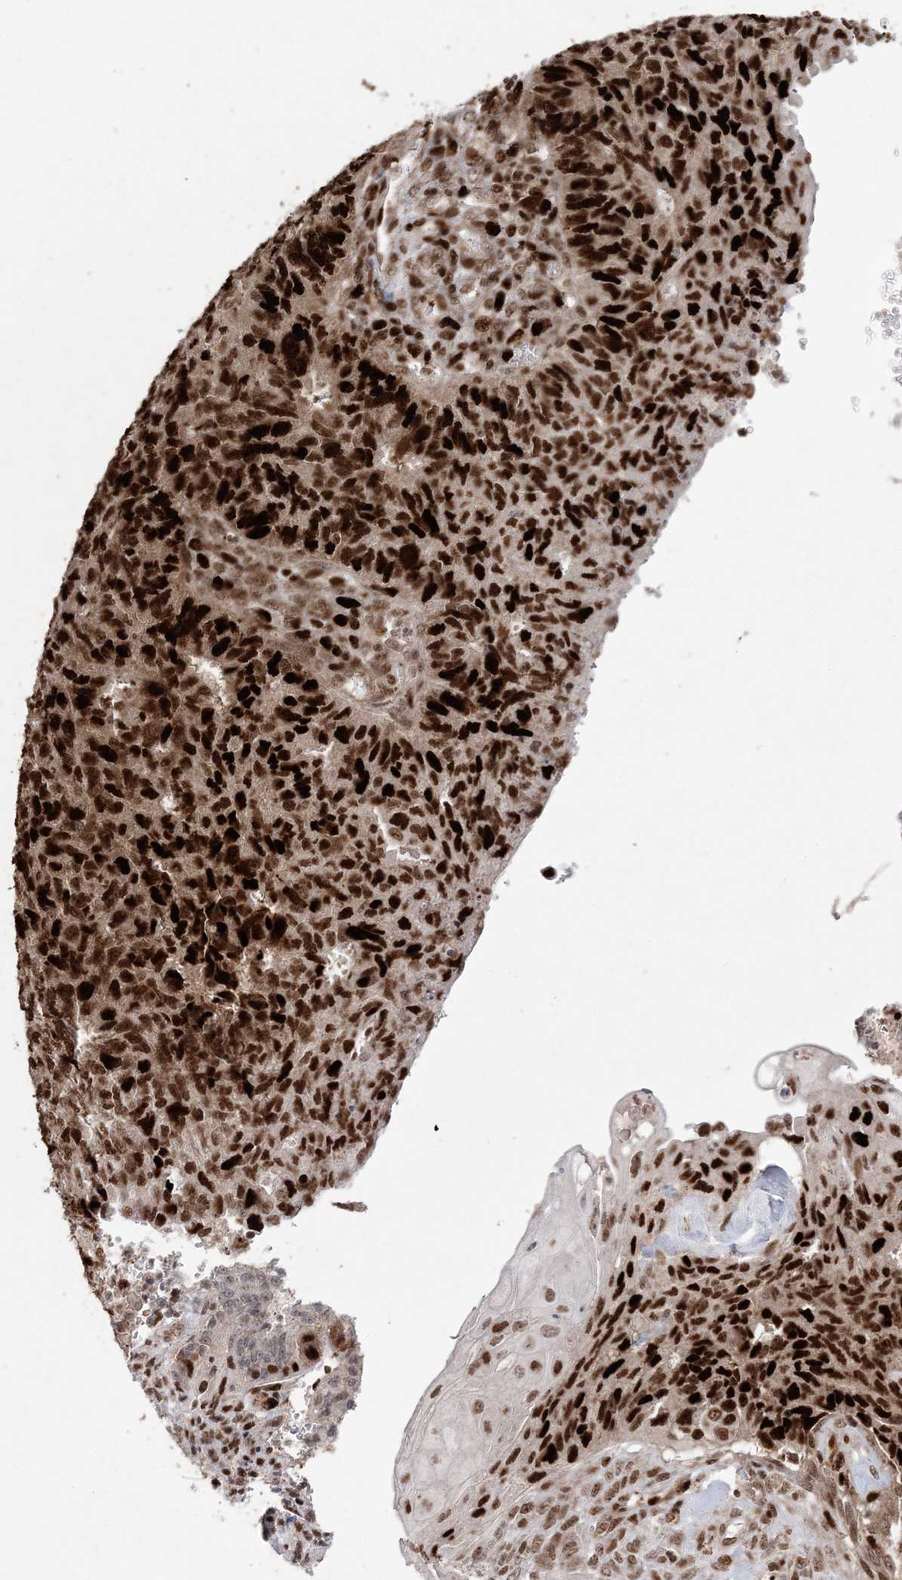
{"staining": {"intensity": "strong", "quantity": ">75%", "location": "nuclear"}, "tissue": "endometrial cancer", "cell_type": "Tumor cells", "image_type": "cancer", "snomed": [{"axis": "morphology", "description": "Adenocarcinoma, NOS"}, {"axis": "topography", "description": "Endometrium"}], "caption": "A high-resolution histopathology image shows immunohistochemistry staining of endometrial cancer, which exhibits strong nuclear staining in approximately >75% of tumor cells.", "gene": "LIG1", "patient": {"sex": "female", "age": 32}}